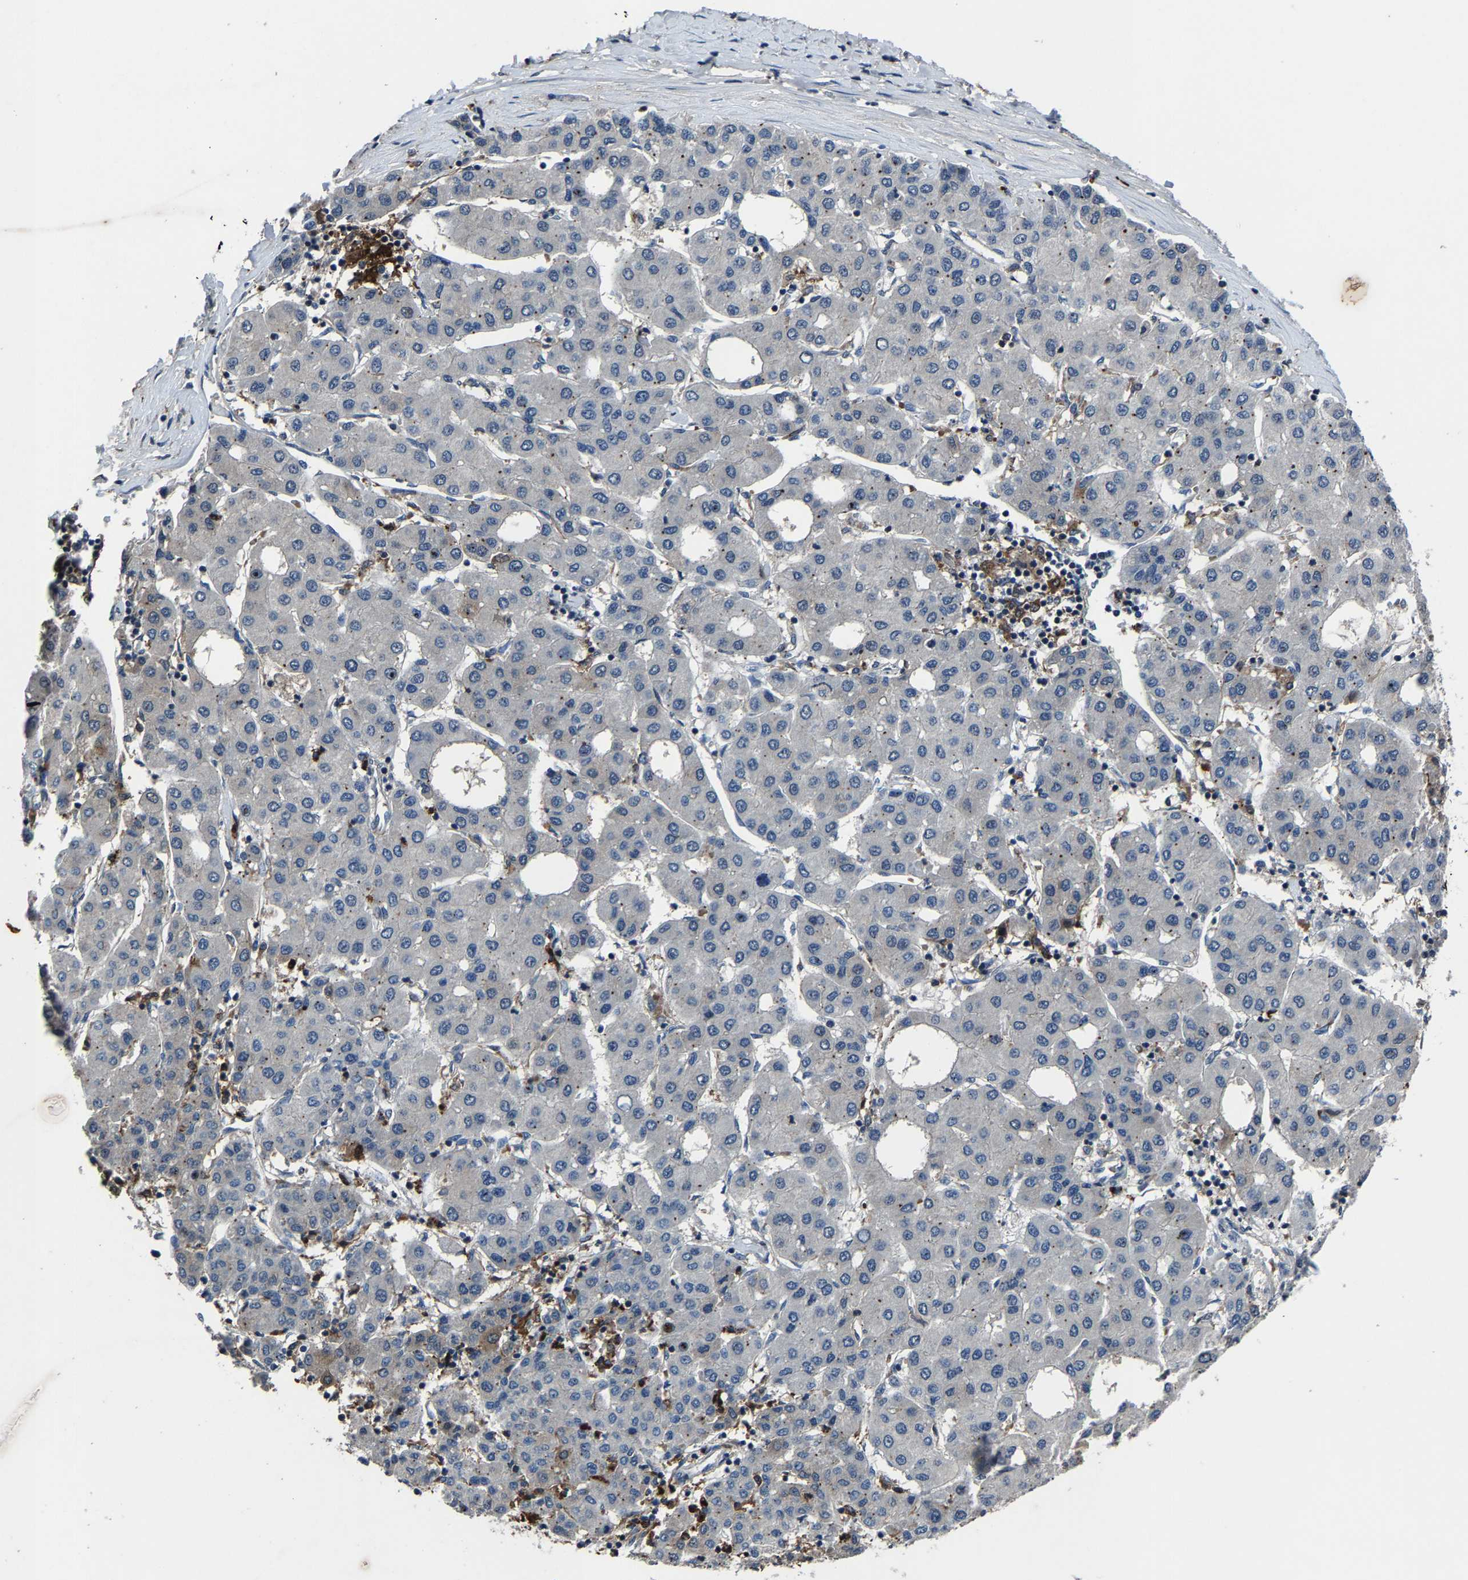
{"staining": {"intensity": "negative", "quantity": "none", "location": "none"}, "tissue": "liver cancer", "cell_type": "Tumor cells", "image_type": "cancer", "snomed": [{"axis": "morphology", "description": "Carcinoma, Hepatocellular, NOS"}, {"axis": "topography", "description": "Liver"}], "caption": "The micrograph exhibits no staining of tumor cells in liver hepatocellular carcinoma. (IHC, brightfield microscopy, high magnification).", "gene": "PCNX2", "patient": {"sex": "male", "age": 65}}